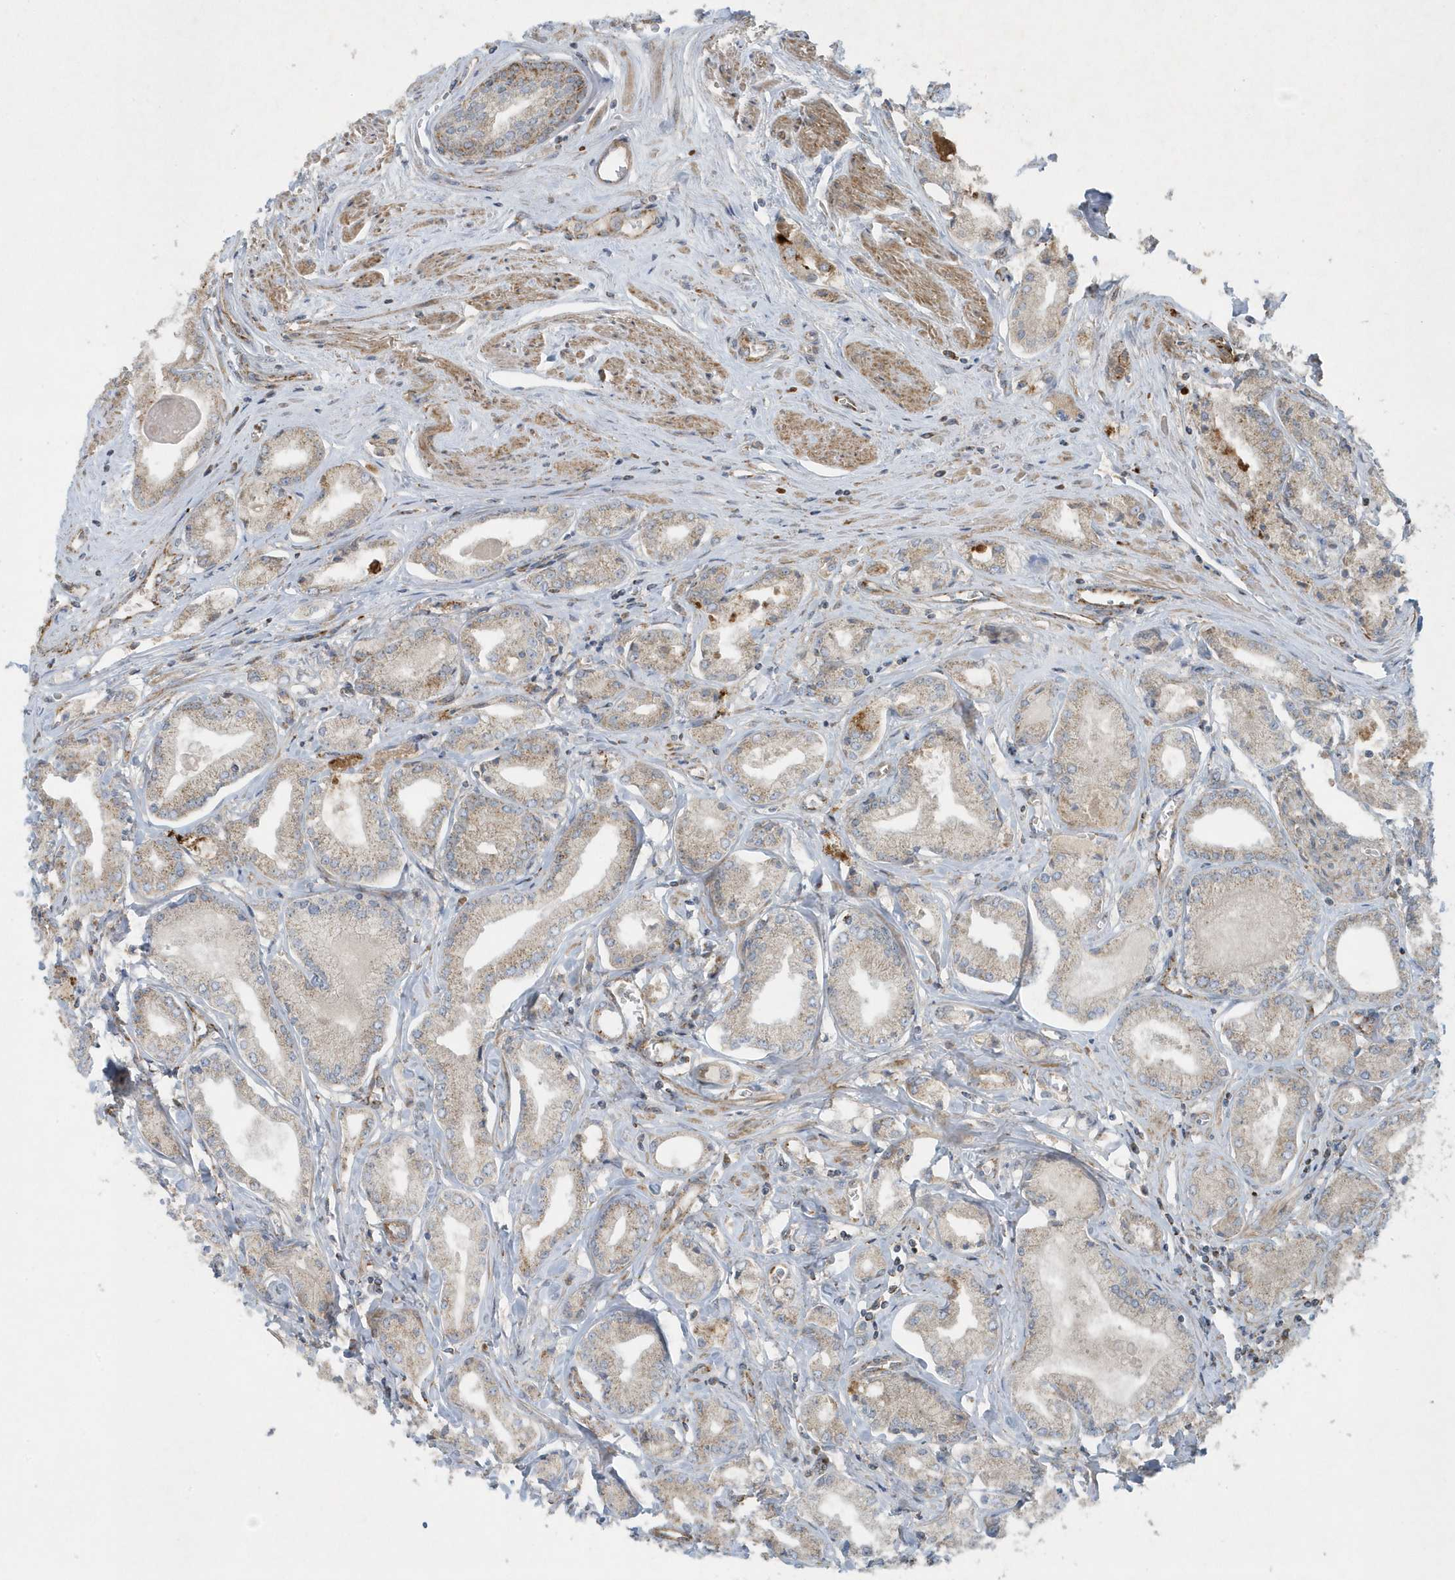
{"staining": {"intensity": "weak", "quantity": "<25%", "location": "cytoplasmic/membranous"}, "tissue": "prostate cancer", "cell_type": "Tumor cells", "image_type": "cancer", "snomed": [{"axis": "morphology", "description": "Adenocarcinoma, Low grade"}, {"axis": "topography", "description": "Prostate"}], "caption": "Prostate low-grade adenocarcinoma was stained to show a protein in brown. There is no significant expression in tumor cells. (Brightfield microscopy of DAB IHC at high magnification).", "gene": "SLC38A2", "patient": {"sex": "male", "age": 60}}